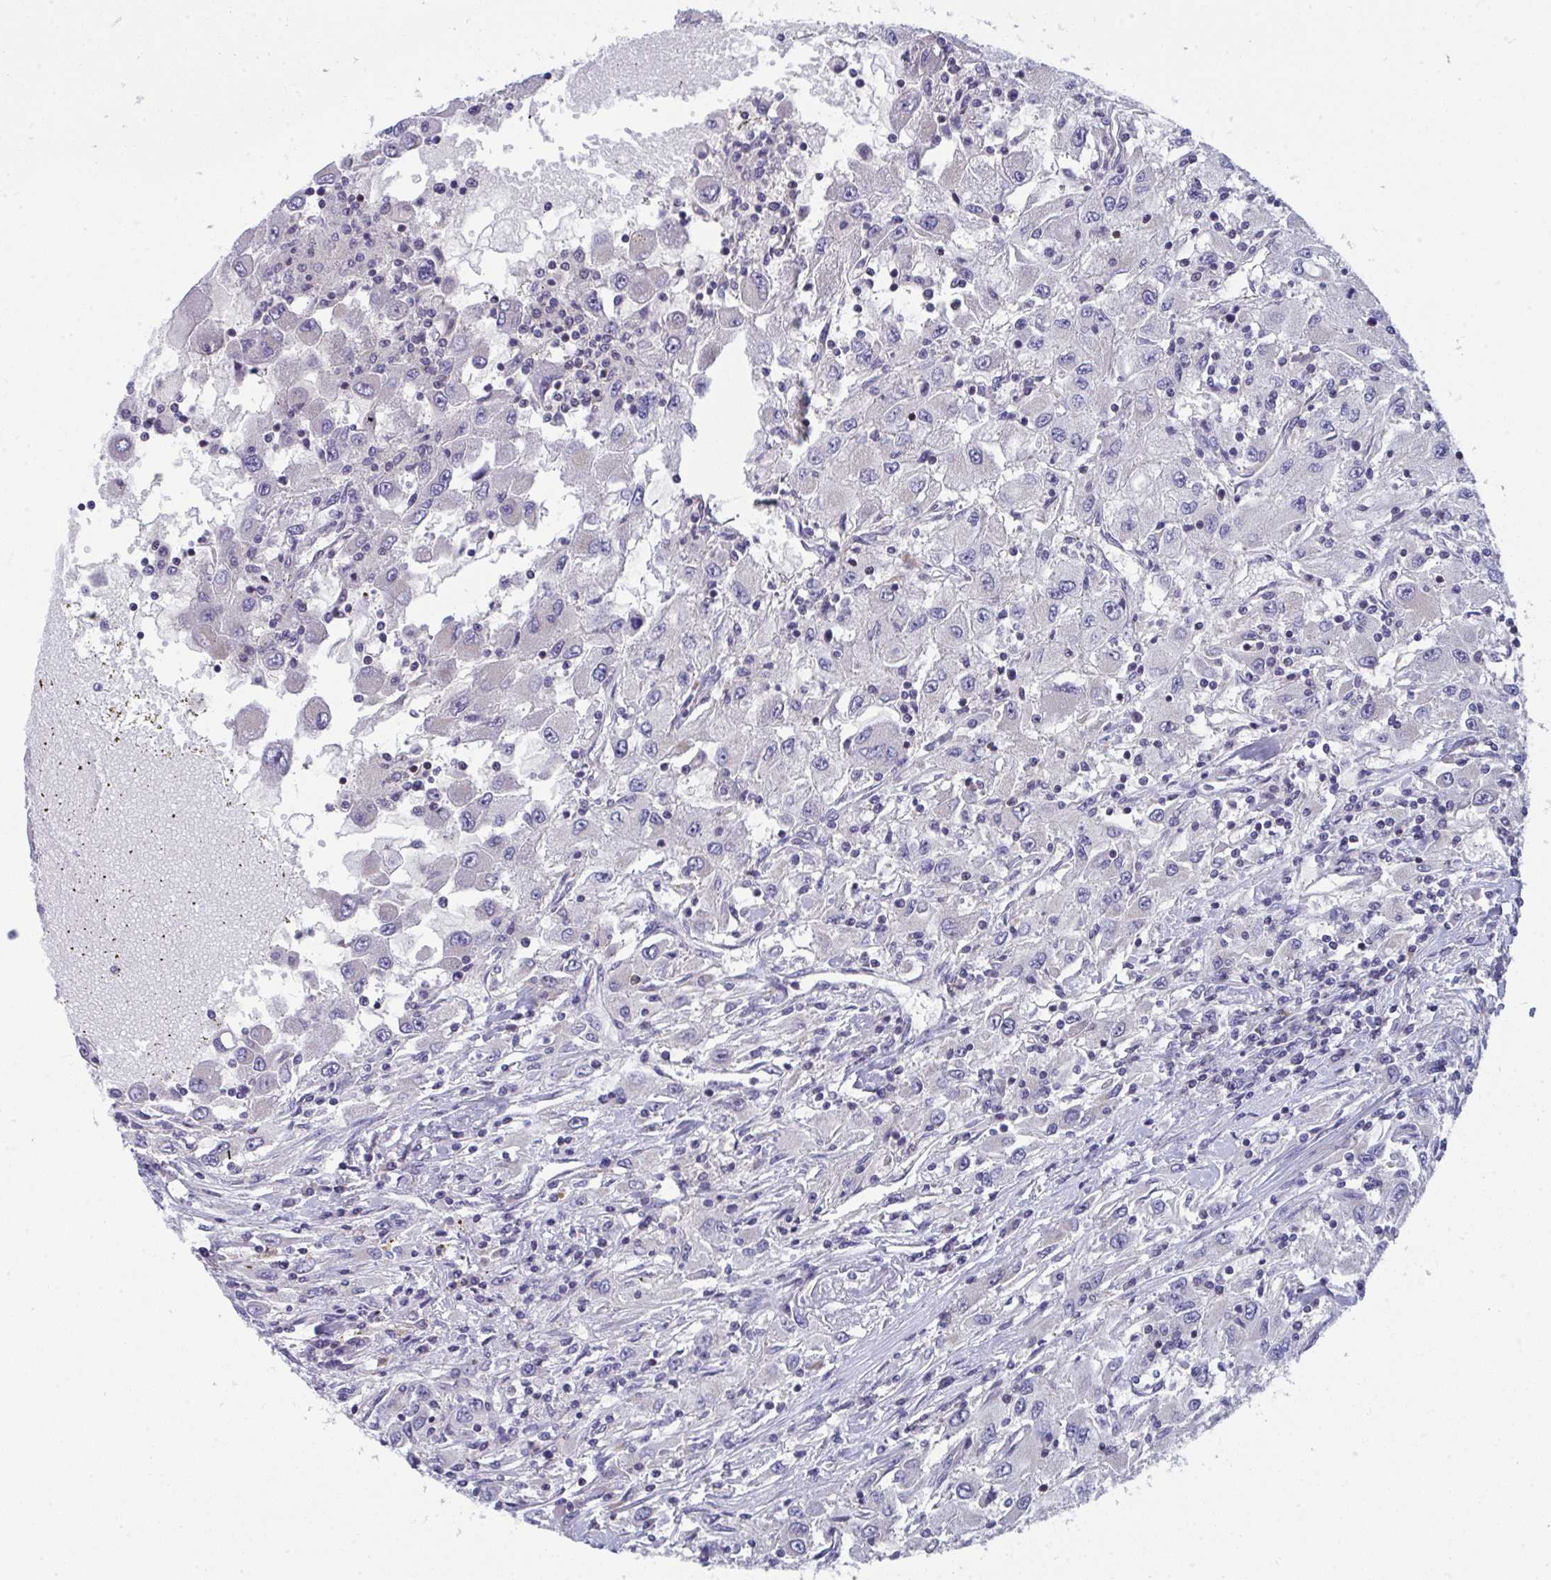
{"staining": {"intensity": "negative", "quantity": "none", "location": "none"}, "tissue": "renal cancer", "cell_type": "Tumor cells", "image_type": "cancer", "snomed": [{"axis": "morphology", "description": "Adenocarcinoma, NOS"}, {"axis": "topography", "description": "Kidney"}], "caption": "Immunohistochemical staining of renal adenocarcinoma reveals no significant expression in tumor cells.", "gene": "AOC2", "patient": {"sex": "female", "age": 67}}